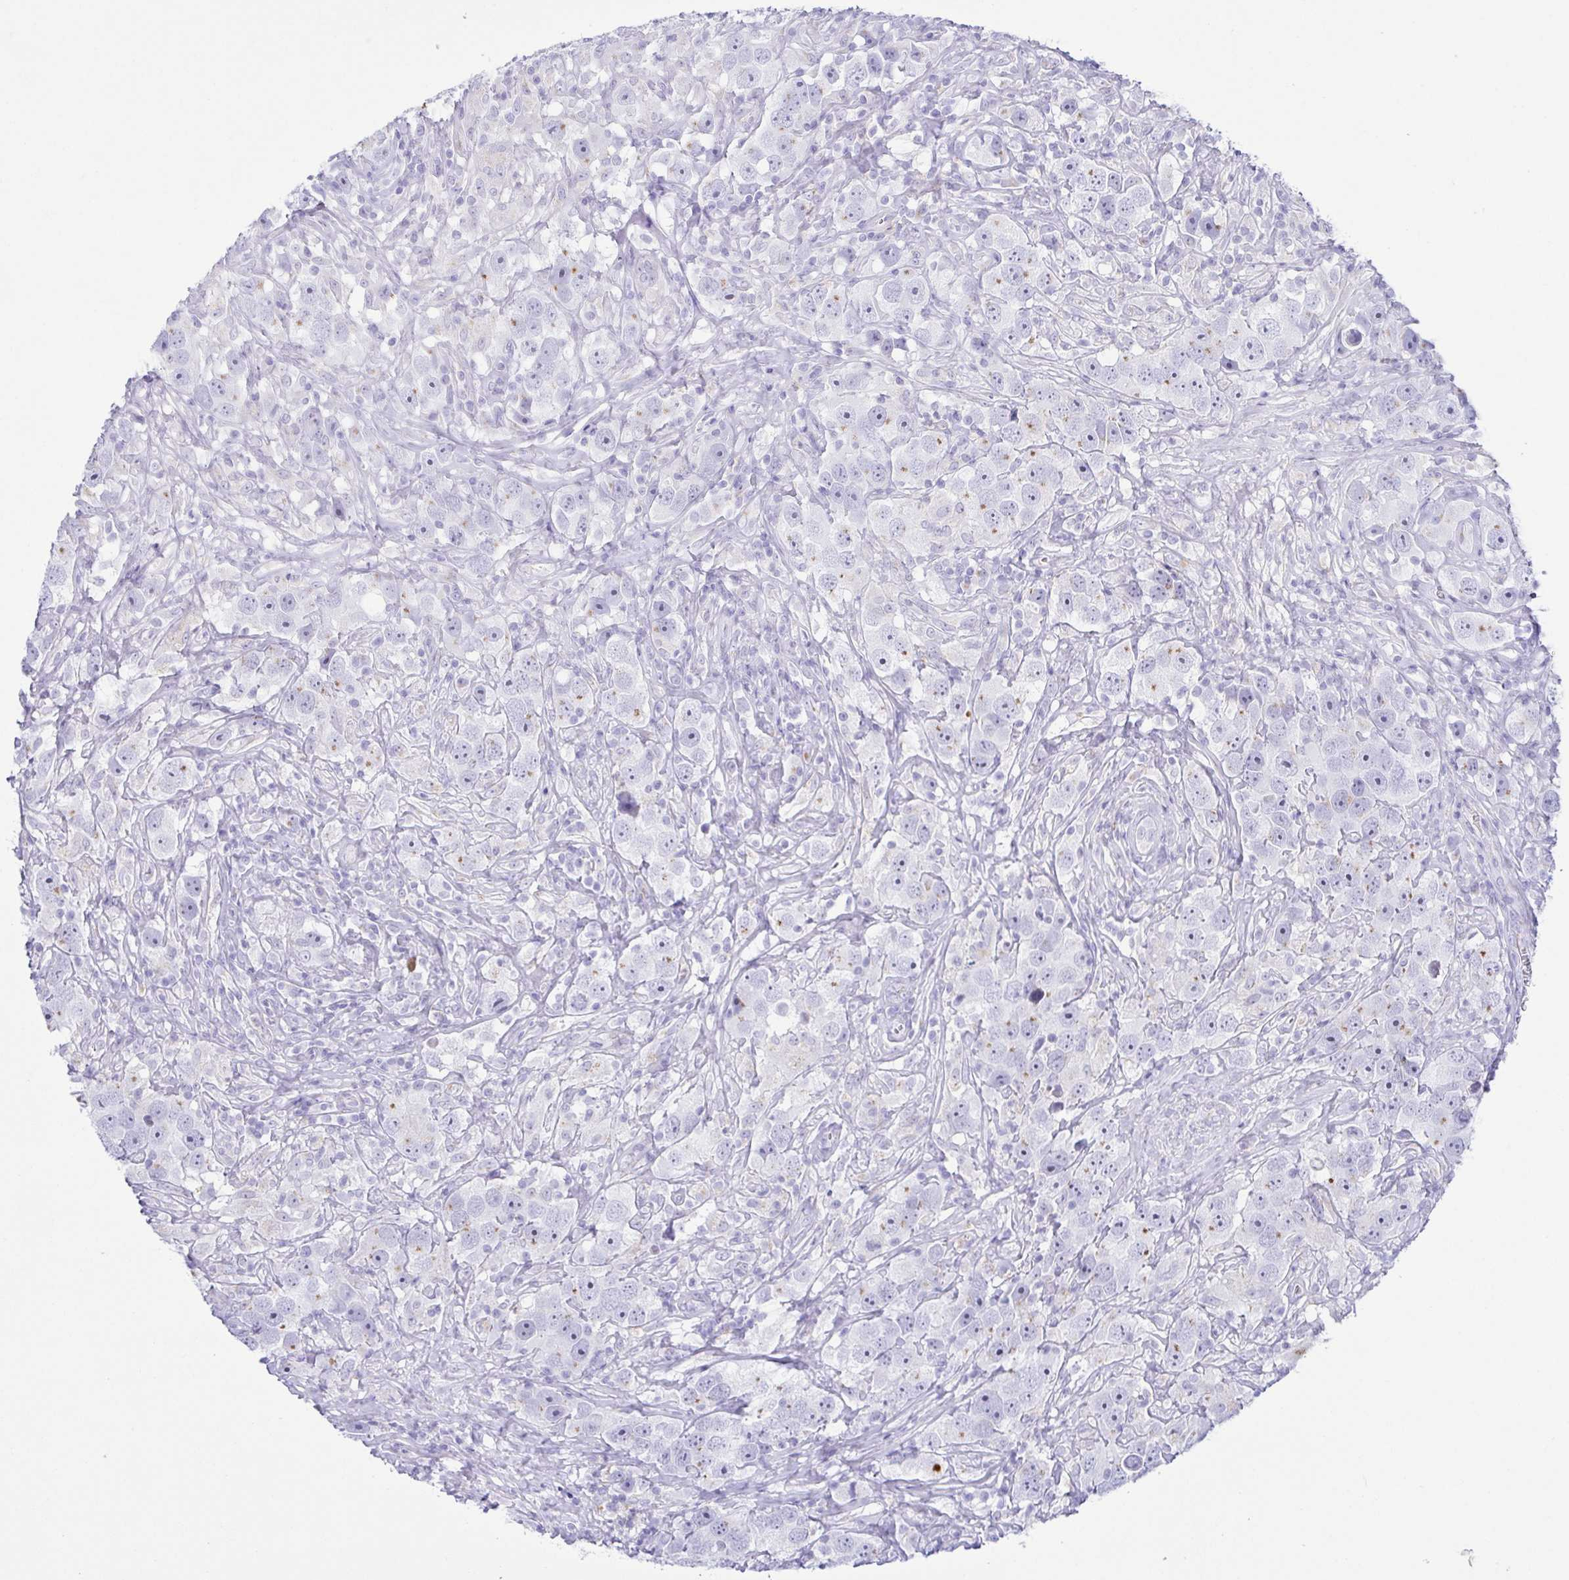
{"staining": {"intensity": "negative", "quantity": "none", "location": "none"}, "tissue": "testis cancer", "cell_type": "Tumor cells", "image_type": "cancer", "snomed": [{"axis": "morphology", "description": "Seminoma, NOS"}, {"axis": "topography", "description": "Testis"}], "caption": "The photomicrograph displays no staining of tumor cells in testis cancer (seminoma).", "gene": "AZU1", "patient": {"sex": "male", "age": 49}}